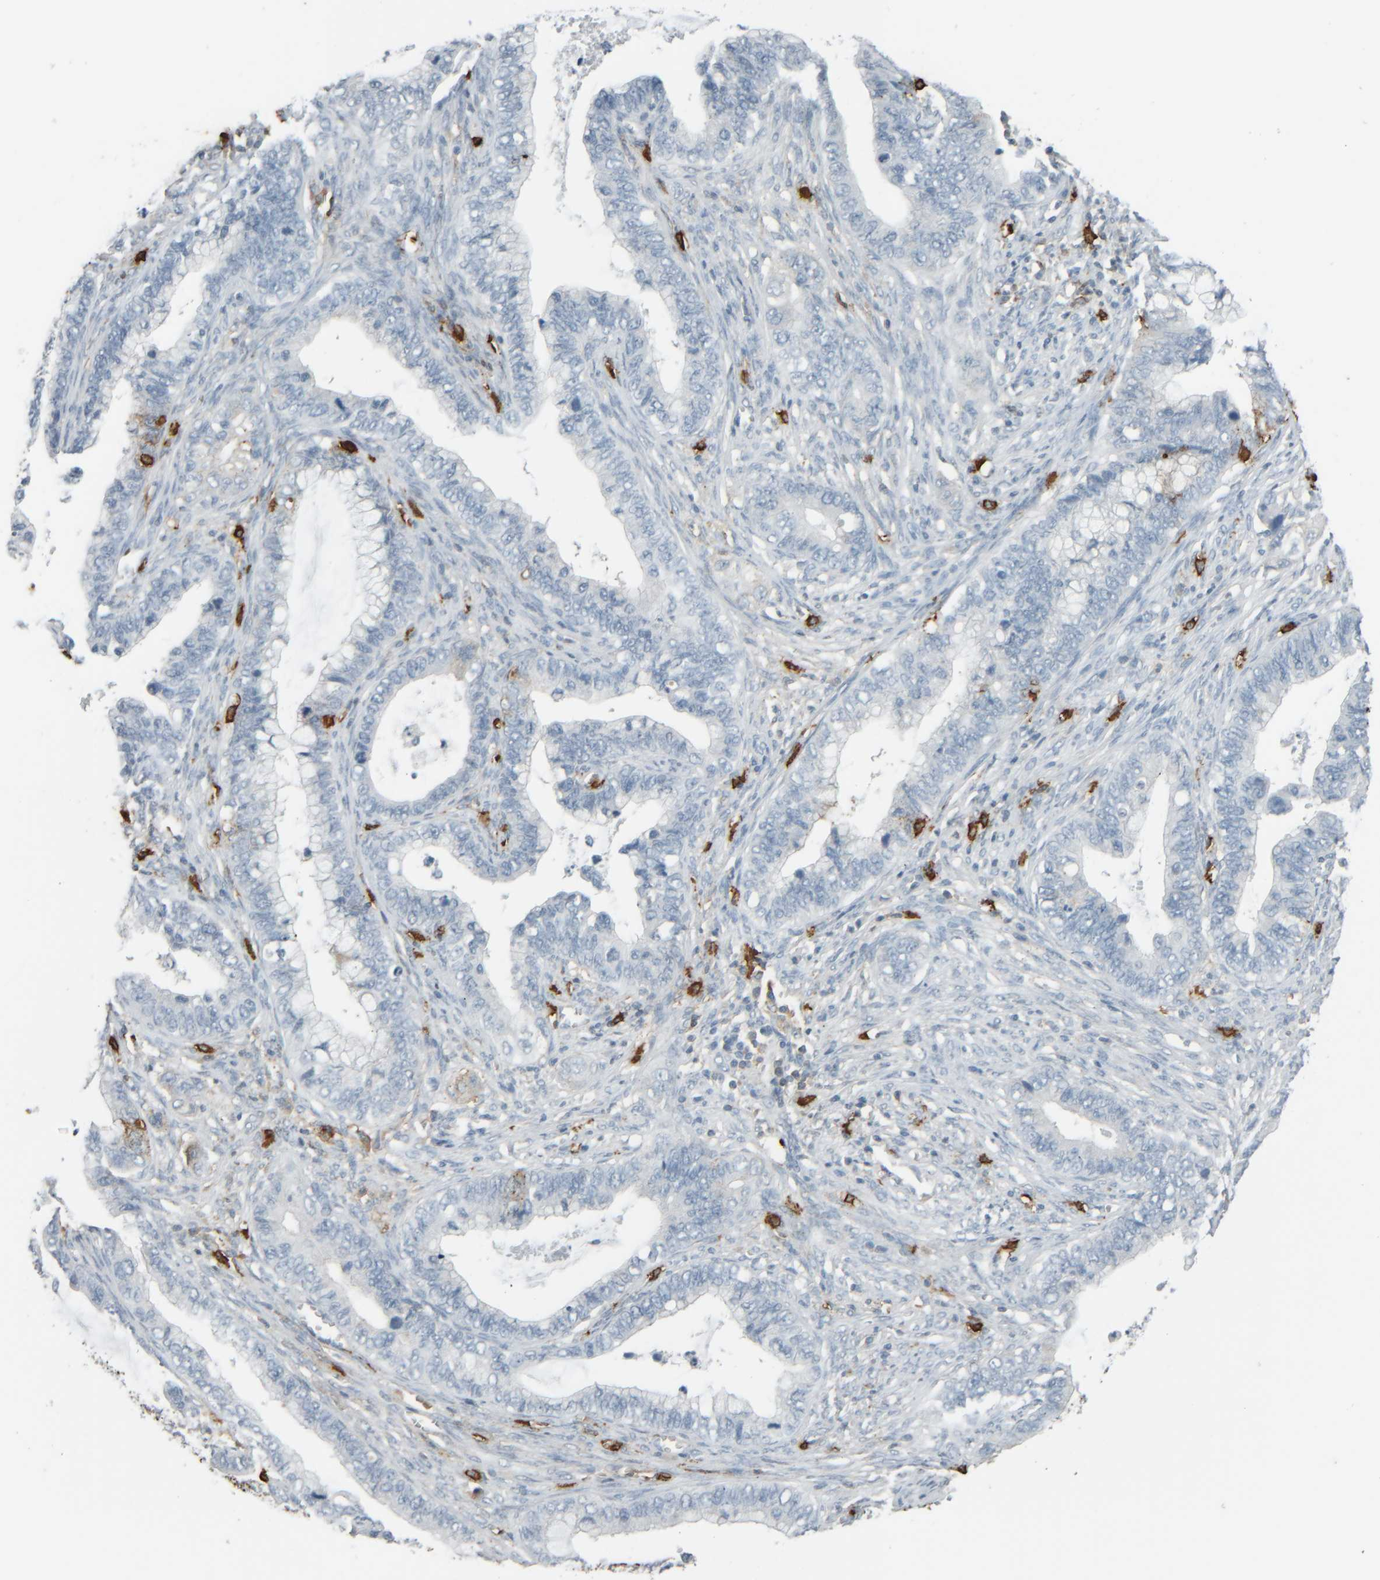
{"staining": {"intensity": "negative", "quantity": "none", "location": "none"}, "tissue": "cervical cancer", "cell_type": "Tumor cells", "image_type": "cancer", "snomed": [{"axis": "morphology", "description": "Adenocarcinoma, NOS"}, {"axis": "topography", "description": "Cervix"}], "caption": "The micrograph reveals no staining of tumor cells in adenocarcinoma (cervical).", "gene": "TPSAB1", "patient": {"sex": "female", "age": 44}}